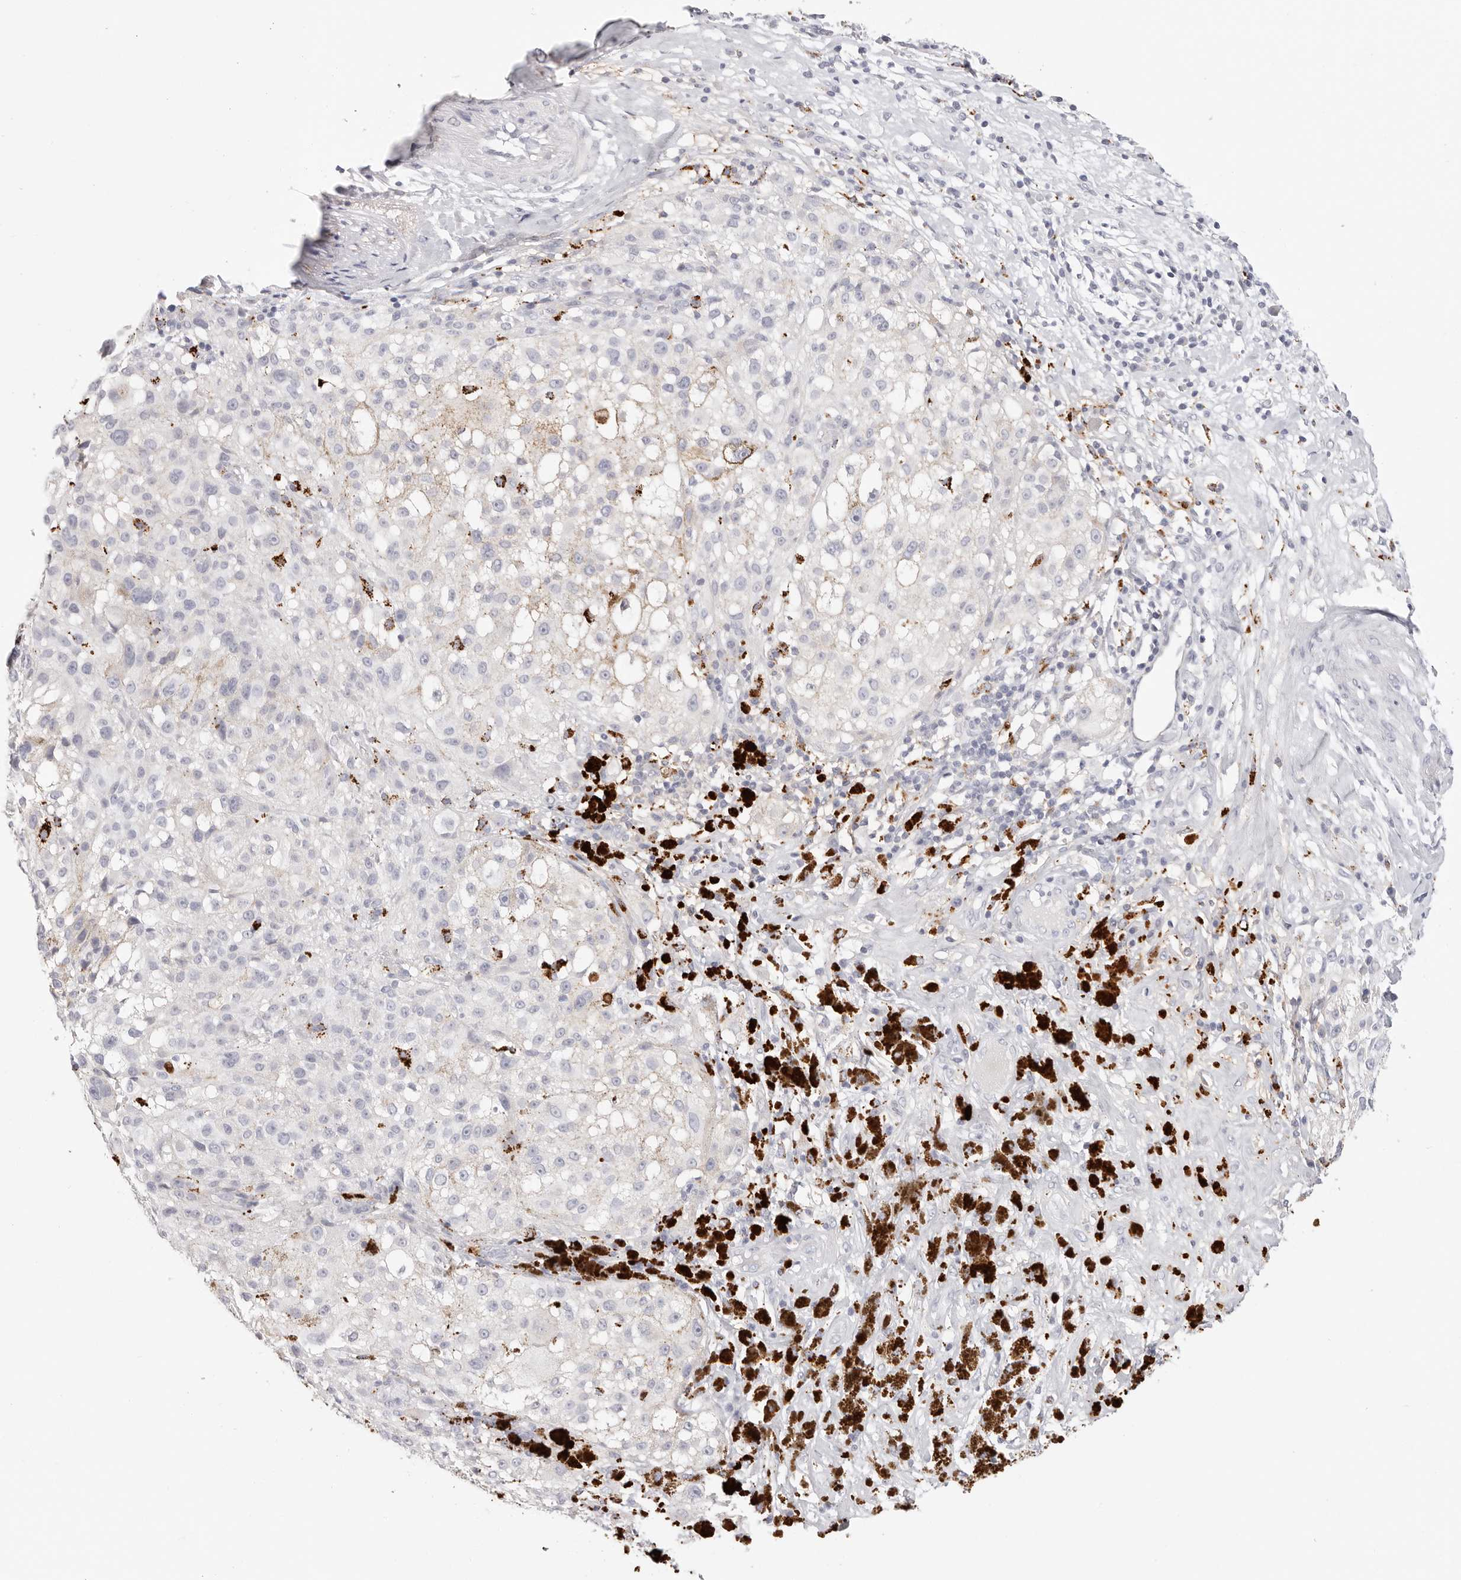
{"staining": {"intensity": "weak", "quantity": "<25%", "location": "cytoplasmic/membranous"}, "tissue": "melanoma", "cell_type": "Tumor cells", "image_type": "cancer", "snomed": [{"axis": "morphology", "description": "Necrosis, NOS"}, {"axis": "morphology", "description": "Malignant melanoma, NOS"}, {"axis": "topography", "description": "Skin"}], "caption": "Immunohistochemistry of human melanoma reveals no staining in tumor cells.", "gene": "STKLD1", "patient": {"sex": "female", "age": 87}}